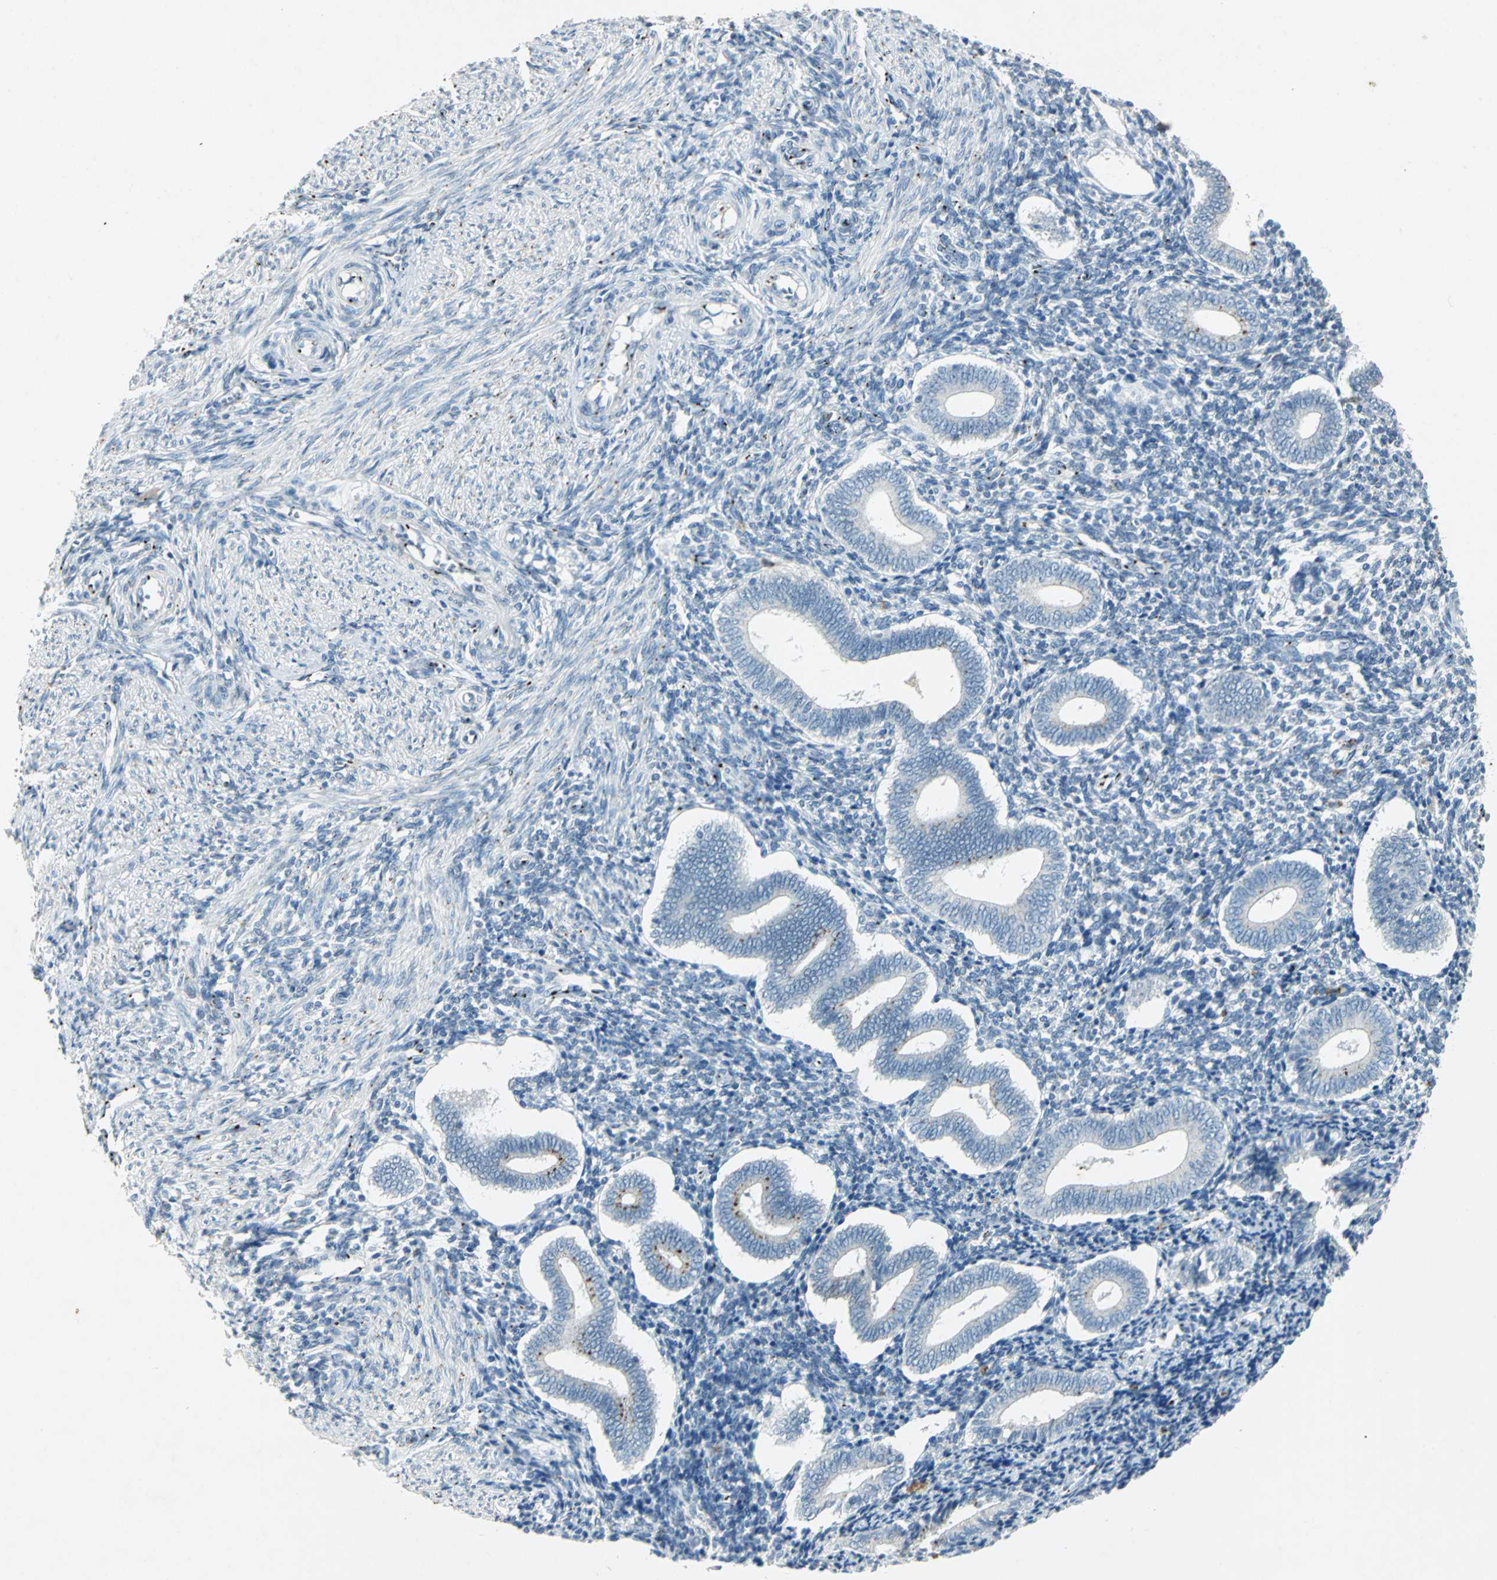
{"staining": {"intensity": "negative", "quantity": "none", "location": "none"}, "tissue": "endometrium", "cell_type": "Cells in endometrial stroma", "image_type": "normal", "snomed": [{"axis": "morphology", "description": "Normal tissue, NOS"}, {"axis": "topography", "description": "Uterus"}, {"axis": "topography", "description": "Endometrium"}], "caption": "IHC histopathology image of benign human endometrium stained for a protein (brown), which displays no positivity in cells in endometrial stroma.", "gene": "CAMK2B", "patient": {"sex": "female", "age": 33}}